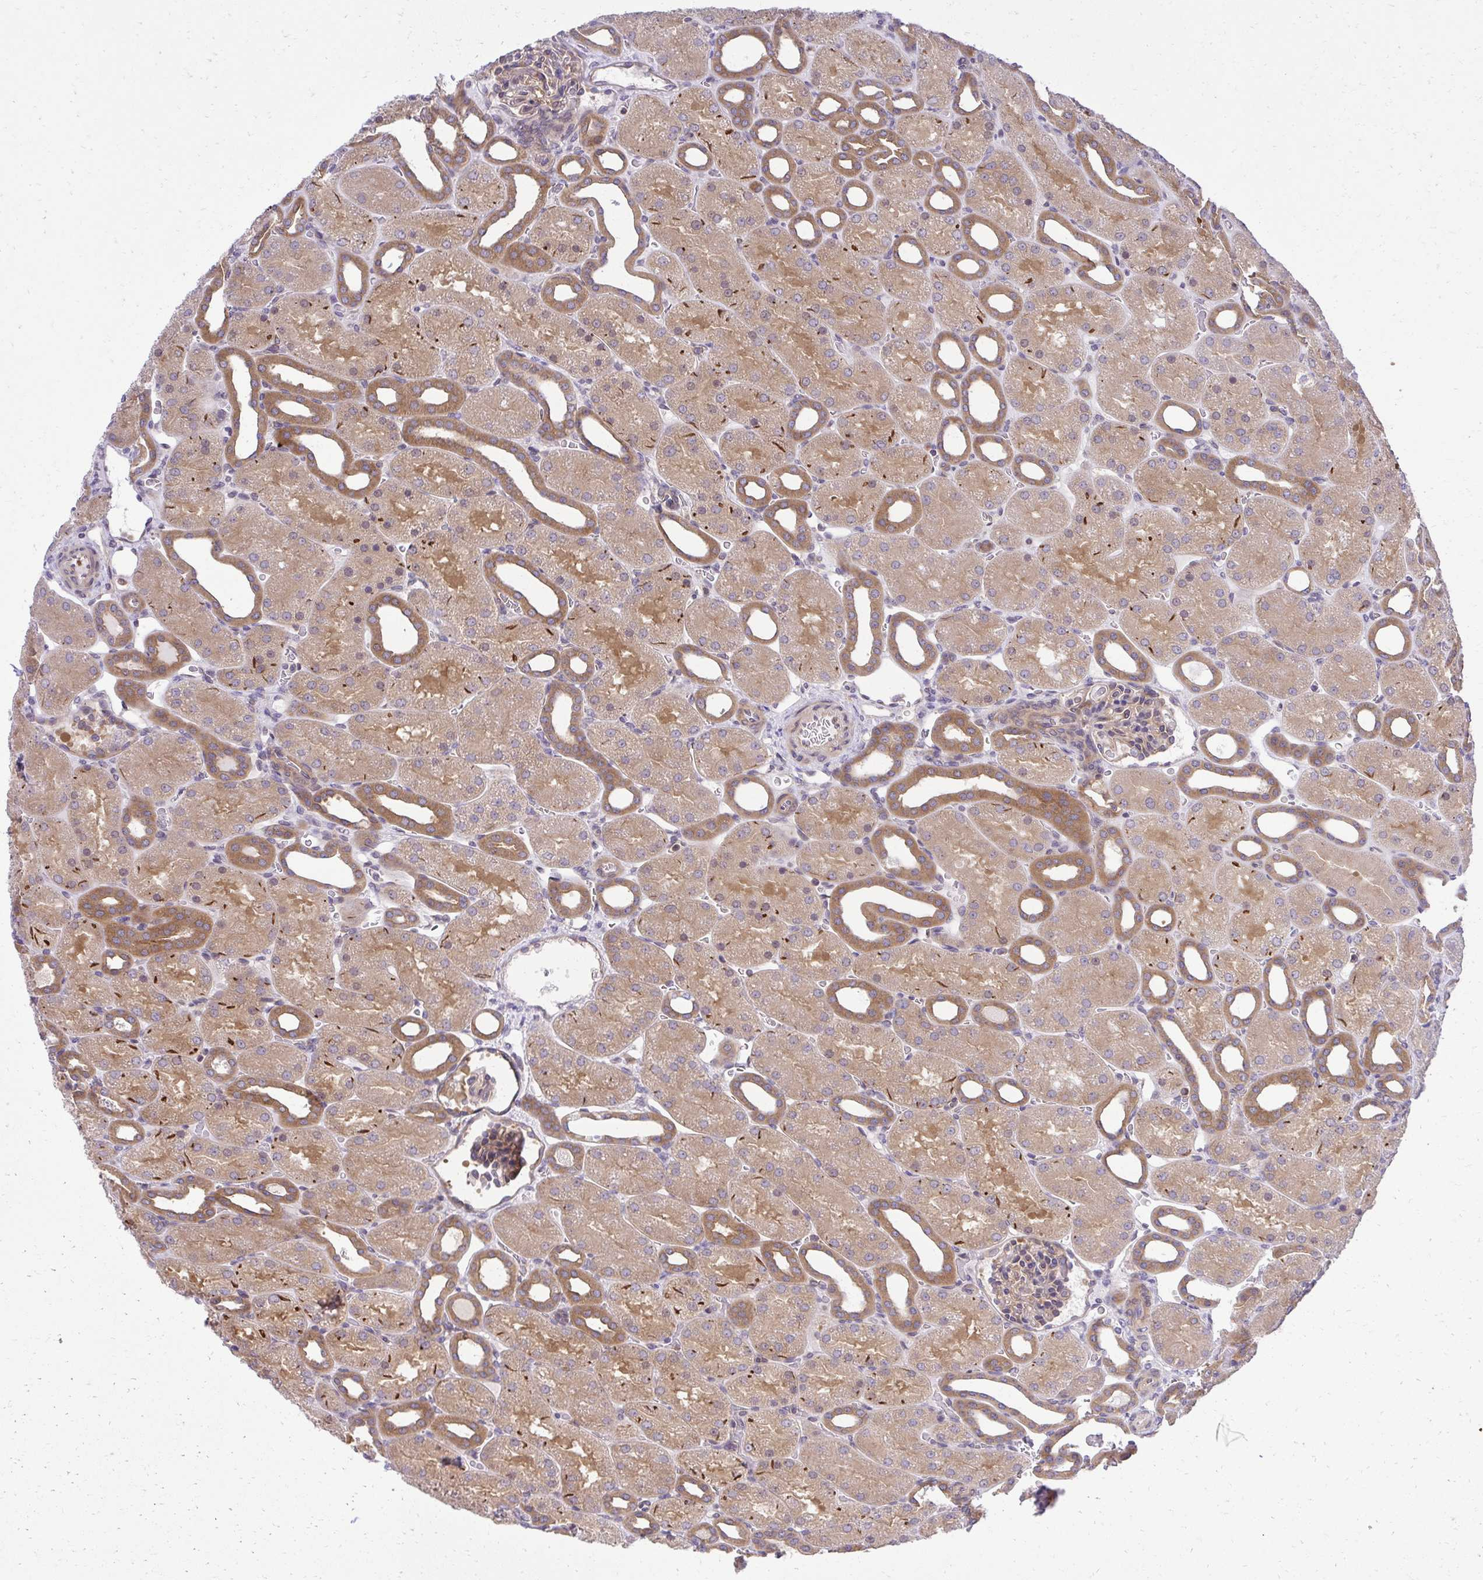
{"staining": {"intensity": "moderate", "quantity": "<25%", "location": "cytoplasmic/membranous"}, "tissue": "kidney", "cell_type": "Cells in glomeruli", "image_type": "normal", "snomed": [{"axis": "morphology", "description": "Normal tissue, NOS"}, {"axis": "topography", "description": "Kidney"}], "caption": "Immunohistochemical staining of normal human kidney exhibits <25% levels of moderate cytoplasmic/membranous protein positivity in about <25% of cells in glomeruli. The staining was performed using DAB to visualize the protein expression in brown, while the nuclei were stained in blue with hematoxylin (Magnification: 20x).", "gene": "PPP5C", "patient": {"sex": "male", "age": 2}}